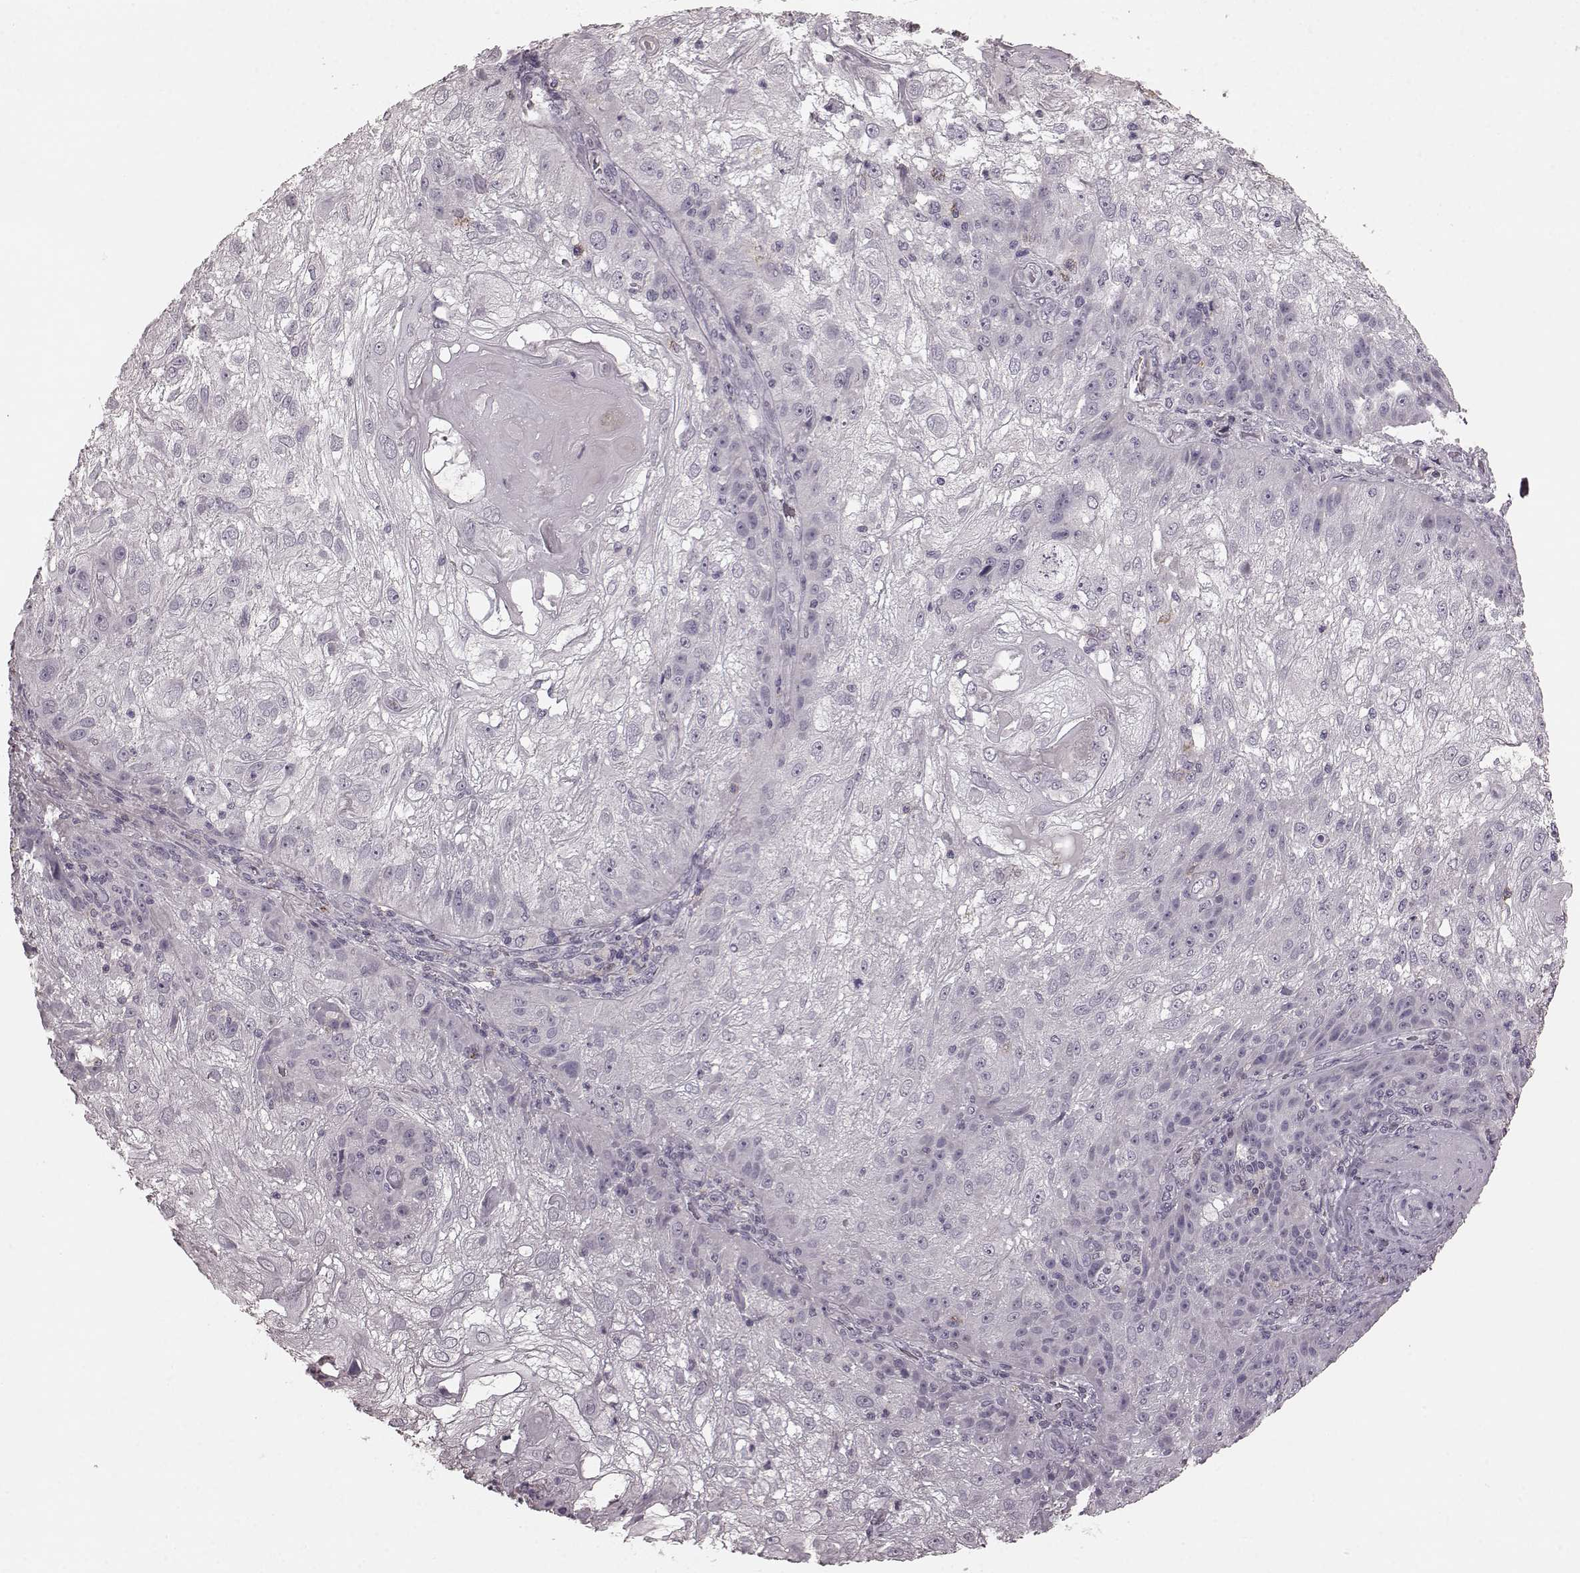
{"staining": {"intensity": "negative", "quantity": "none", "location": "none"}, "tissue": "skin cancer", "cell_type": "Tumor cells", "image_type": "cancer", "snomed": [{"axis": "morphology", "description": "Normal tissue, NOS"}, {"axis": "morphology", "description": "Squamous cell carcinoma, NOS"}, {"axis": "topography", "description": "Skin"}], "caption": "Immunohistochemical staining of skin cancer (squamous cell carcinoma) reveals no significant expression in tumor cells. Nuclei are stained in blue.", "gene": "CD28", "patient": {"sex": "female", "age": 83}}